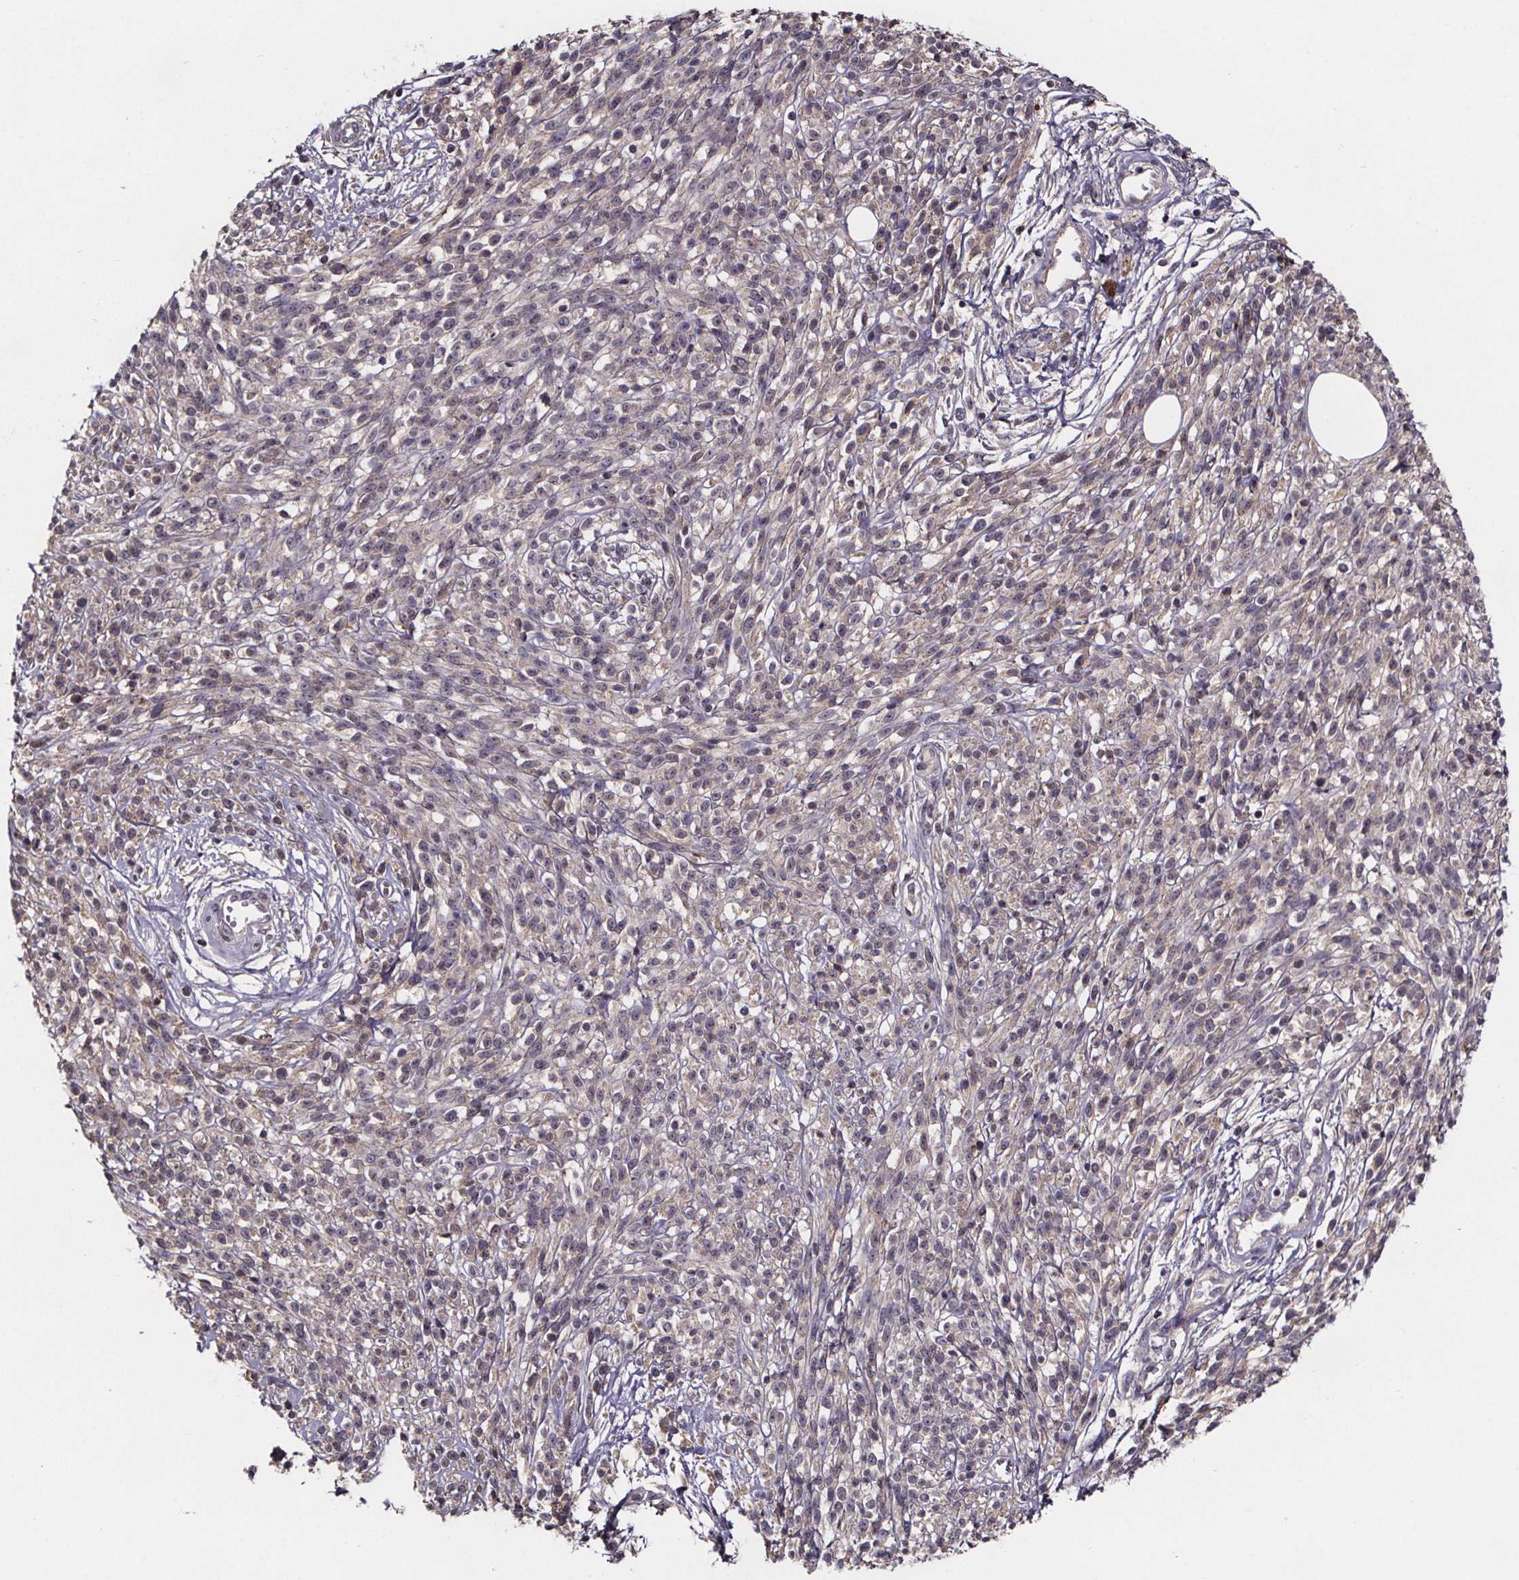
{"staining": {"intensity": "weak", "quantity": "25%-75%", "location": "cytoplasmic/membranous"}, "tissue": "melanoma", "cell_type": "Tumor cells", "image_type": "cancer", "snomed": [{"axis": "morphology", "description": "Malignant melanoma, NOS"}, {"axis": "topography", "description": "Skin"}, {"axis": "topography", "description": "Skin of trunk"}], "caption": "The immunohistochemical stain shows weak cytoplasmic/membranous staining in tumor cells of melanoma tissue. The staining is performed using DAB brown chromogen to label protein expression. The nuclei are counter-stained blue using hematoxylin.", "gene": "NPHP4", "patient": {"sex": "male", "age": 74}}